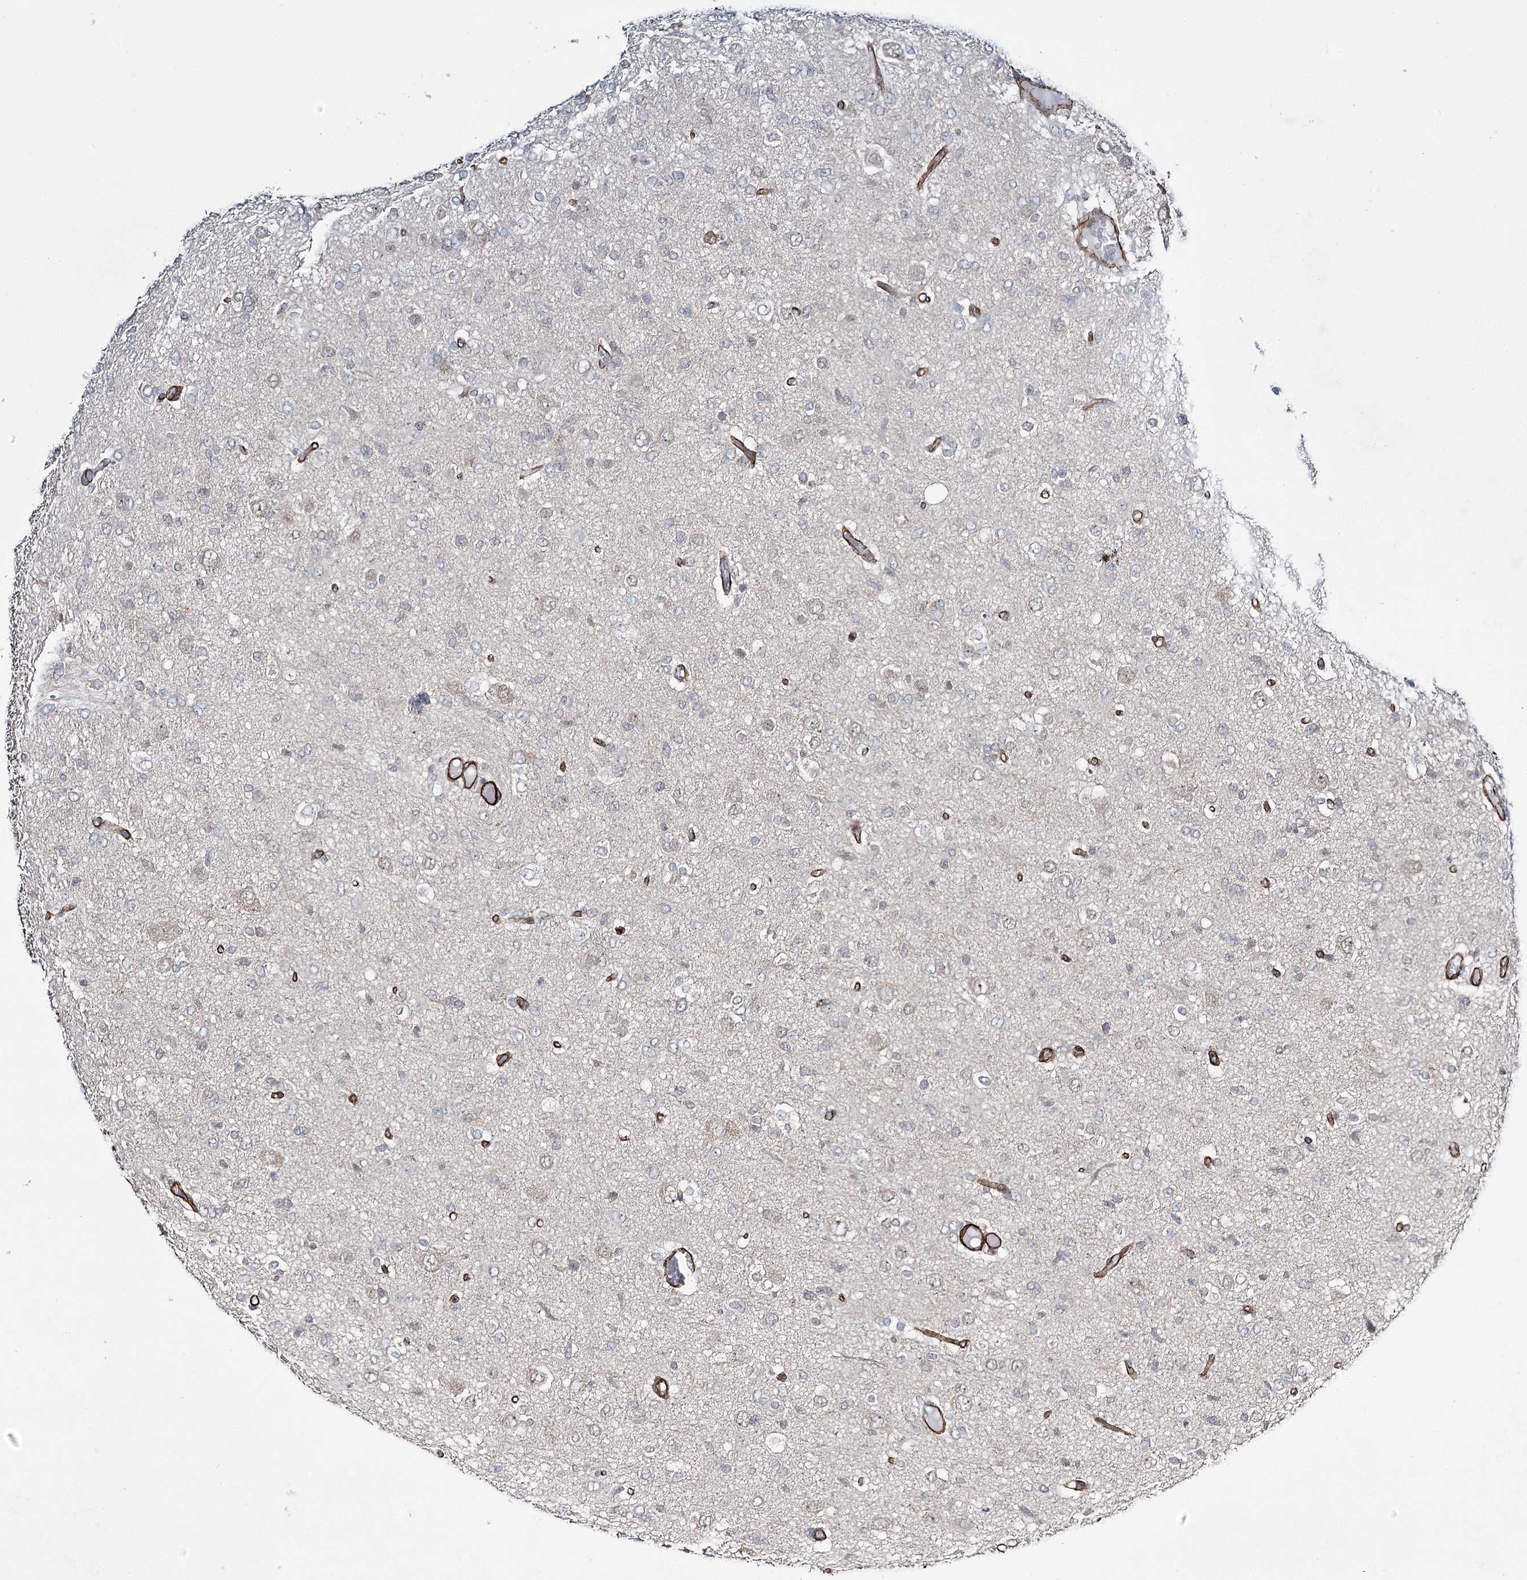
{"staining": {"intensity": "negative", "quantity": "none", "location": "none"}, "tissue": "glioma", "cell_type": "Tumor cells", "image_type": "cancer", "snomed": [{"axis": "morphology", "description": "Glioma, malignant, High grade"}, {"axis": "topography", "description": "Brain"}], "caption": "This is a micrograph of IHC staining of glioma, which shows no staining in tumor cells. (DAB immunohistochemistry (IHC) with hematoxylin counter stain).", "gene": "CWF19L1", "patient": {"sex": "female", "age": 59}}